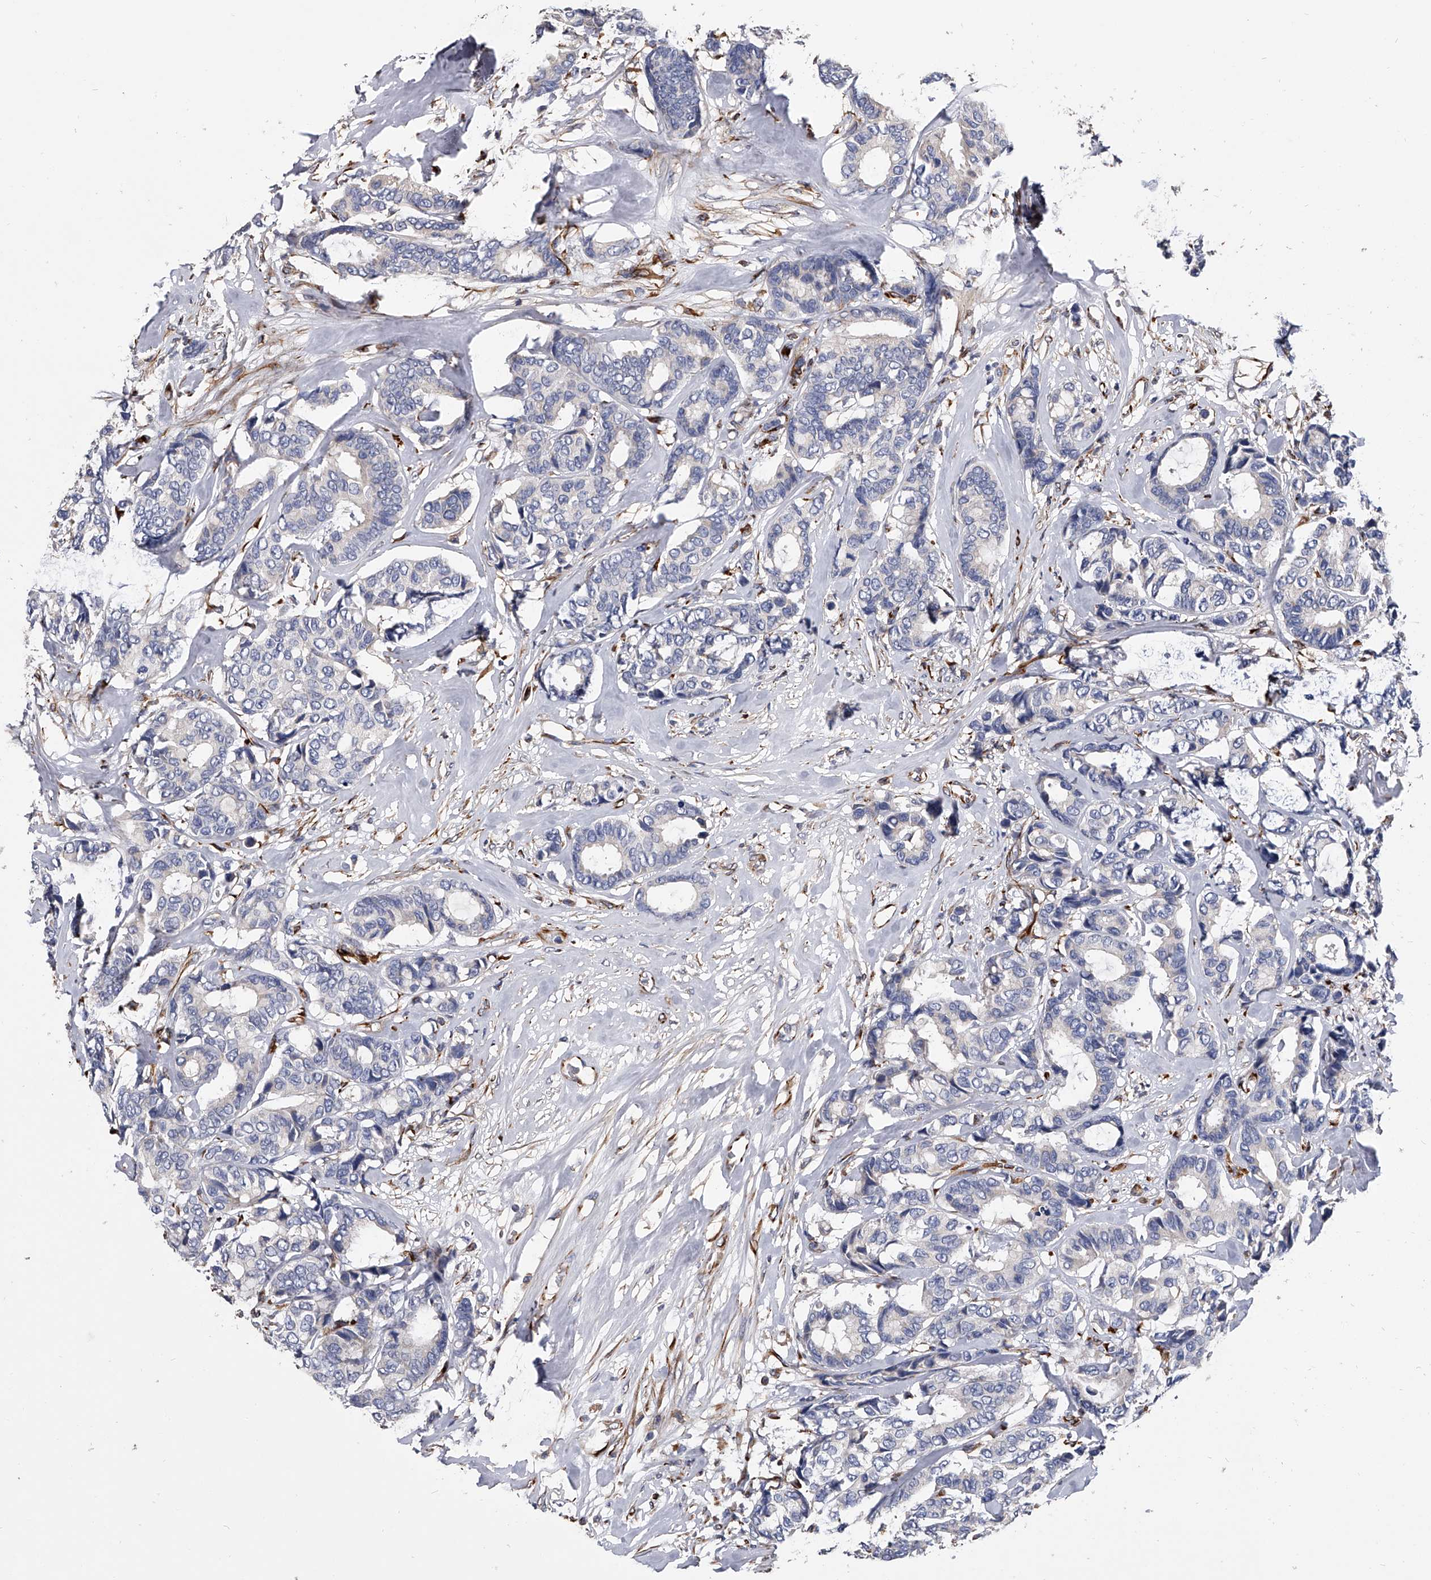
{"staining": {"intensity": "negative", "quantity": "none", "location": "none"}, "tissue": "breast cancer", "cell_type": "Tumor cells", "image_type": "cancer", "snomed": [{"axis": "morphology", "description": "Duct carcinoma"}, {"axis": "topography", "description": "Breast"}], "caption": "Breast intraductal carcinoma was stained to show a protein in brown. There is no significant staining in tumor cells.", "gene": "EFCAB7", "patient": {"sex": "female", "age": 87}}